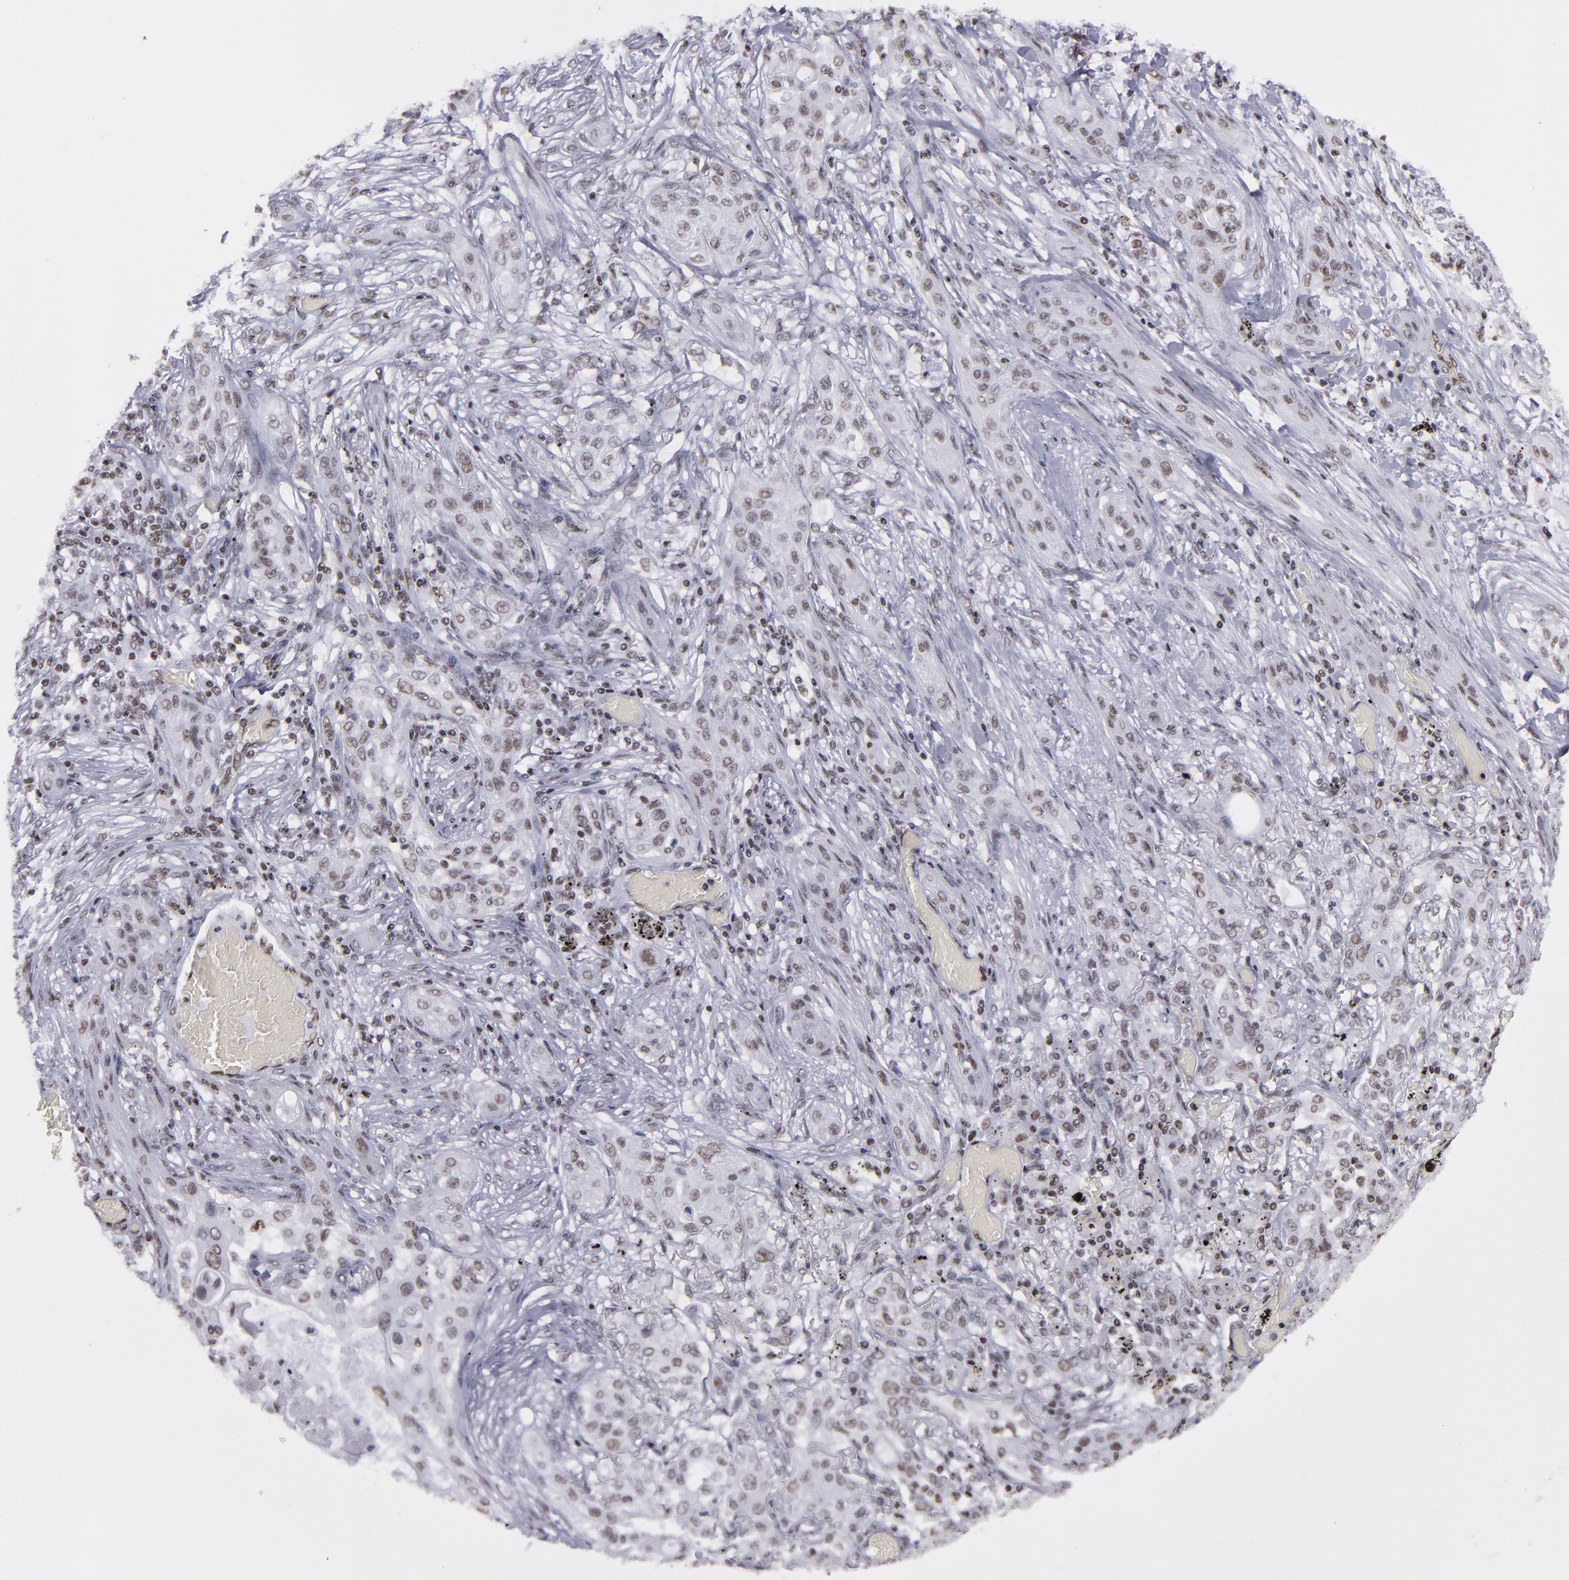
{"staining": {"intensity": "weak", "quantity": ">75%", "location": "nuclear"}, "tissue": "lung cancer", "cell_type": "Tumor cells", "image_type": "cancer", "snomed": [{"axis": "morphology", "description": "Squamous cell carcinoma, NOS"}, {"axis": "topography", "description": "Lung"}], "caption": "Squamous cell carcinoma (lung) stained with DAB immunohistochemistry (IHC) demonstrates low levels of weak nuclear staining in about >75% of tumor cells.", "gene": "TERF2", "patient": {"sex": "female", "age": 47}}